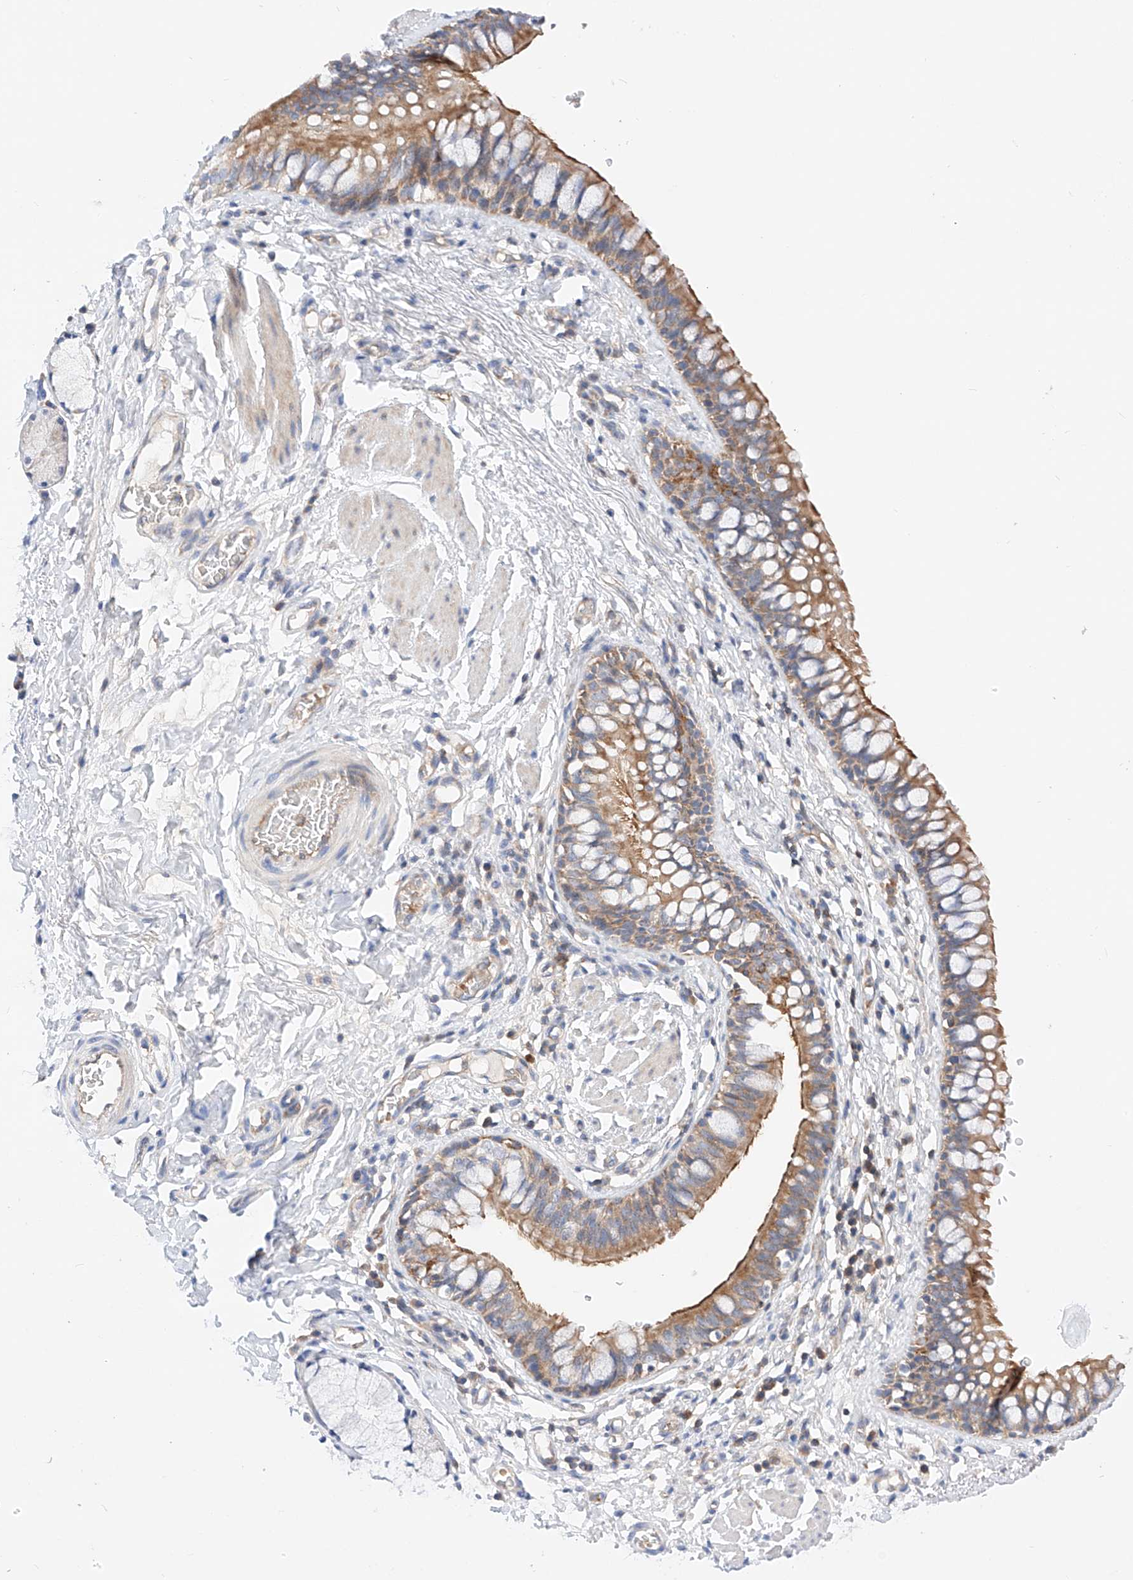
{"staining": {"intensity": "moderate", "quantity": ">75%", "location": "cytoplasmic/membranous"}, "tissue": "bronchus", "cell_type": "Respiratory epithelial cells", "image_type": "normal", "snomed": [{"axis": "morphology", "description": "Normal tissue, NOS"}, {"axis": "topography", "description": "Cartilage tissue"}, {"axis": "topography", "description": "Bronchus"}], "caption": "A histopathology image of human bronchus stained for a protein demonstrates moderate cytoplasmic/membranous brown staining in respiratory epithelial cells. The staining was performed using DAB (3,3'-diaminobenzidine), with brown indicating positive protein expression. Nuclei are stained blue with hematoxylin.", "gene": "NR1D1", "patient": {"sex": "female", "age": 36}}